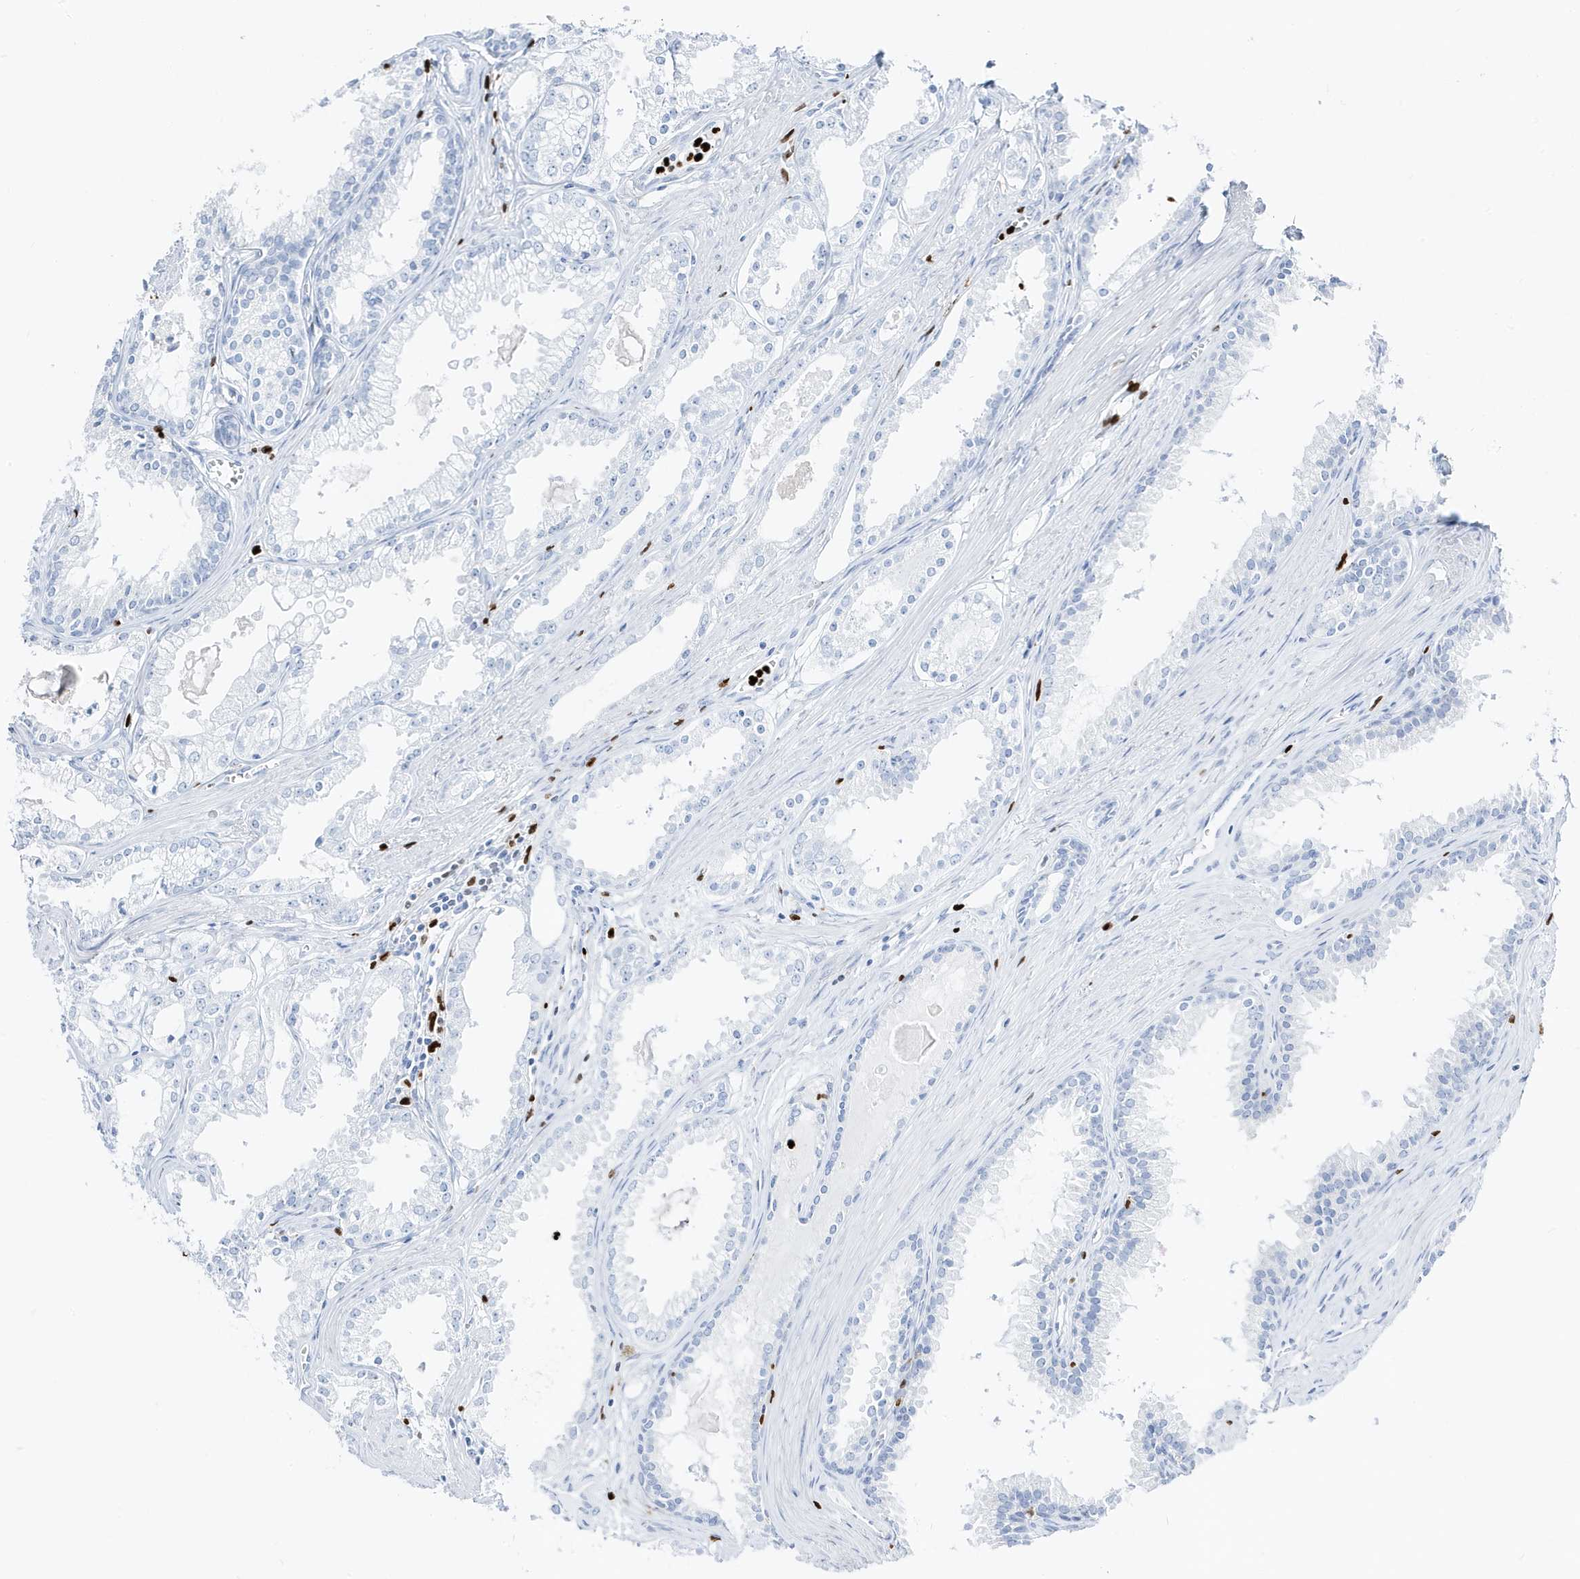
{"staining": {"intensity": "negative", "quantity": "none", "location": "none"}, "tissue": "prostate cancer", "cell_type": "Tumor cells", "image_type": "cancer", "snomed": [{"axis": "morphology", "description": "Adenocarcinoma, High grade"}, {"axis": "topography", "description": "Prostate"}], "caption": "There is no significant expression in tumor cells of prostate high-grade adenocarcinoma. (DAB (3,3'-diaminobenzidine) immunohistochemistry (IHC), high magnification).", "gene": "MNDA", "patient": {"sex": "male", "age": 68}}